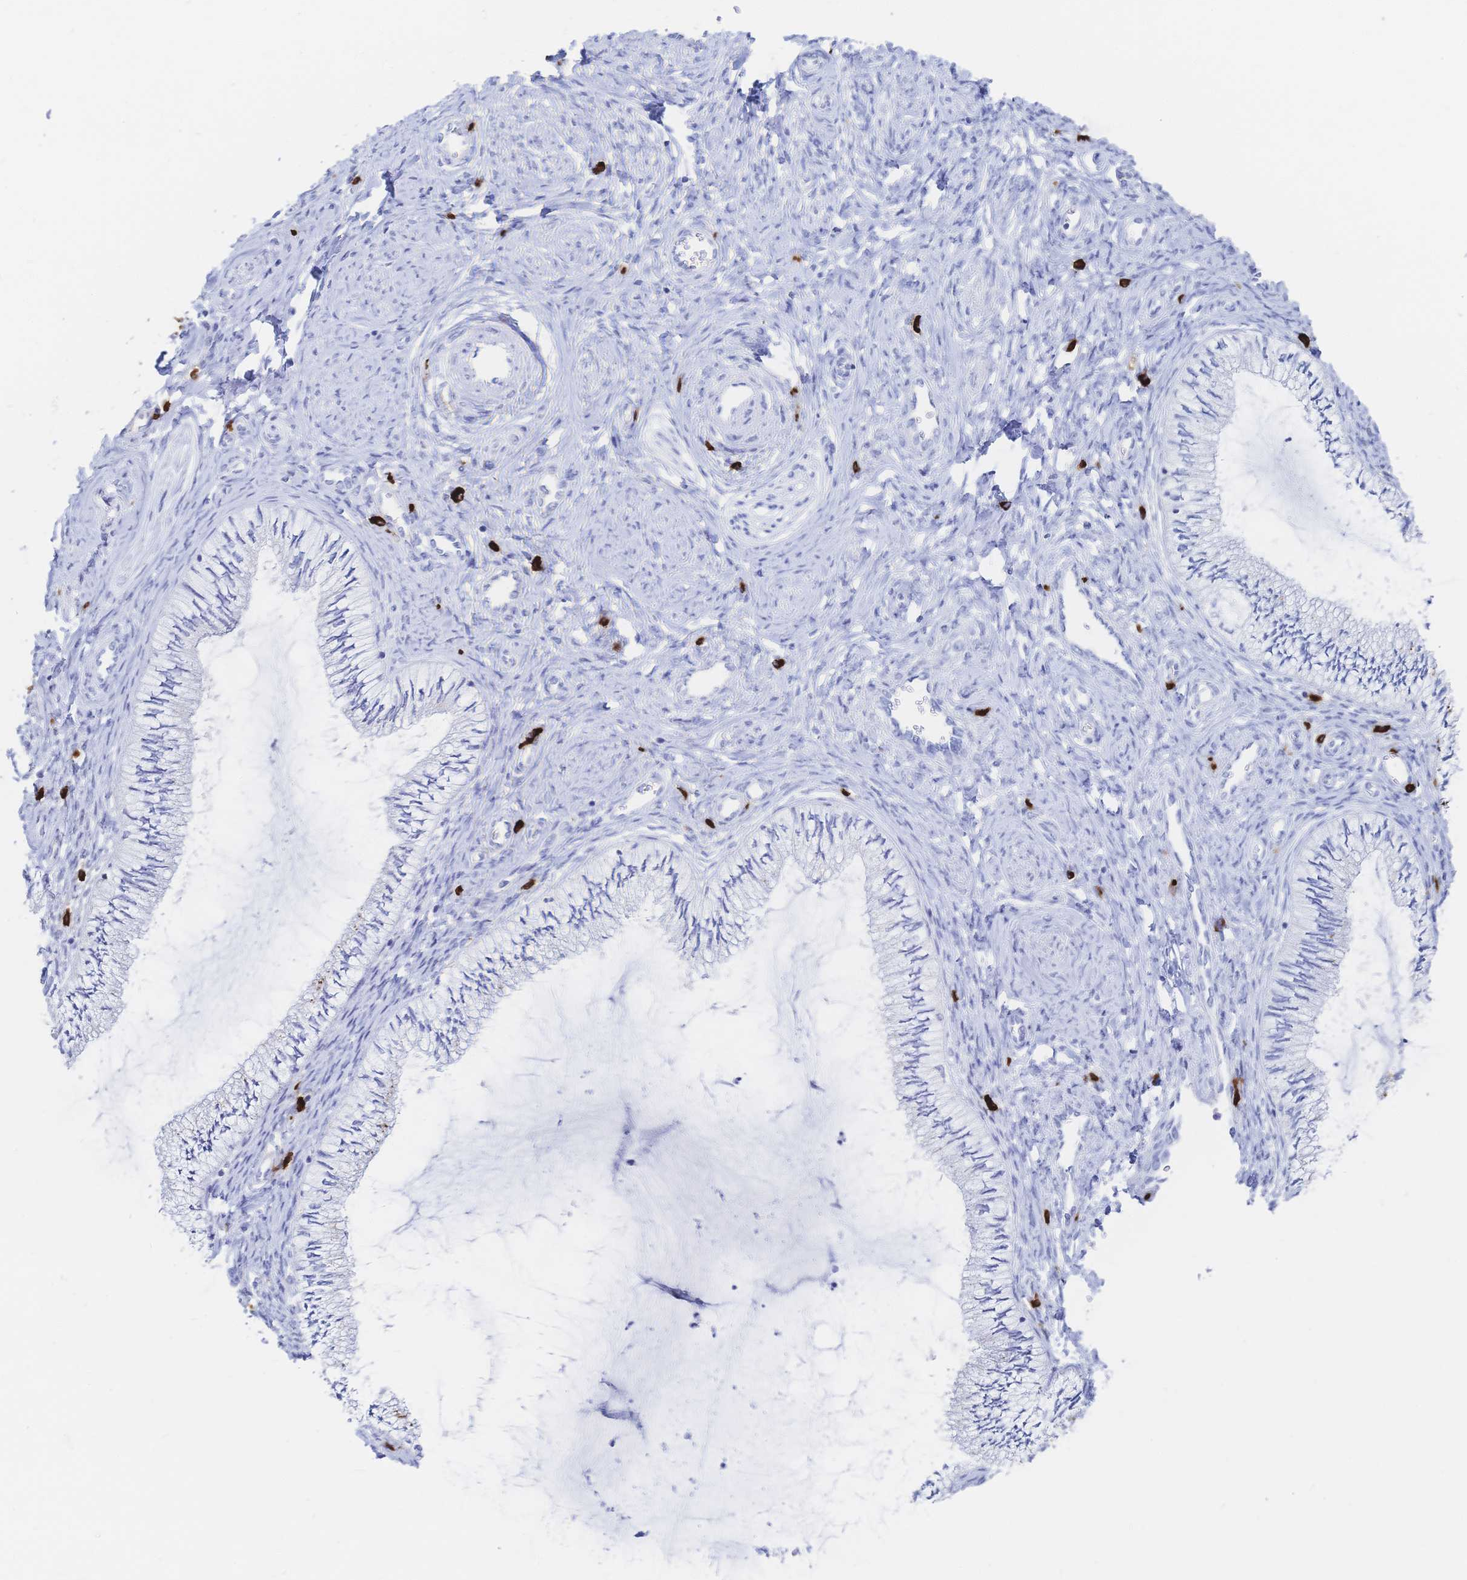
{"staining": {"intensity": "negative", "quantity": "none", "location": "none"}, "tissue": "cervix", "cell_type": "Glandular cells", "image_type": "normal", "snomed": [{"axis": "morphology", "description": "Normal tissue, NOS"}, {"axis": "topography", "description": "Cervix"}], "caption": "This is an IHC photomicrograph of unremarkable human cervix. There is no staining in glandular cells.", "gene": "IL2RB", "patient": {"sex": "female", "age": 24}}